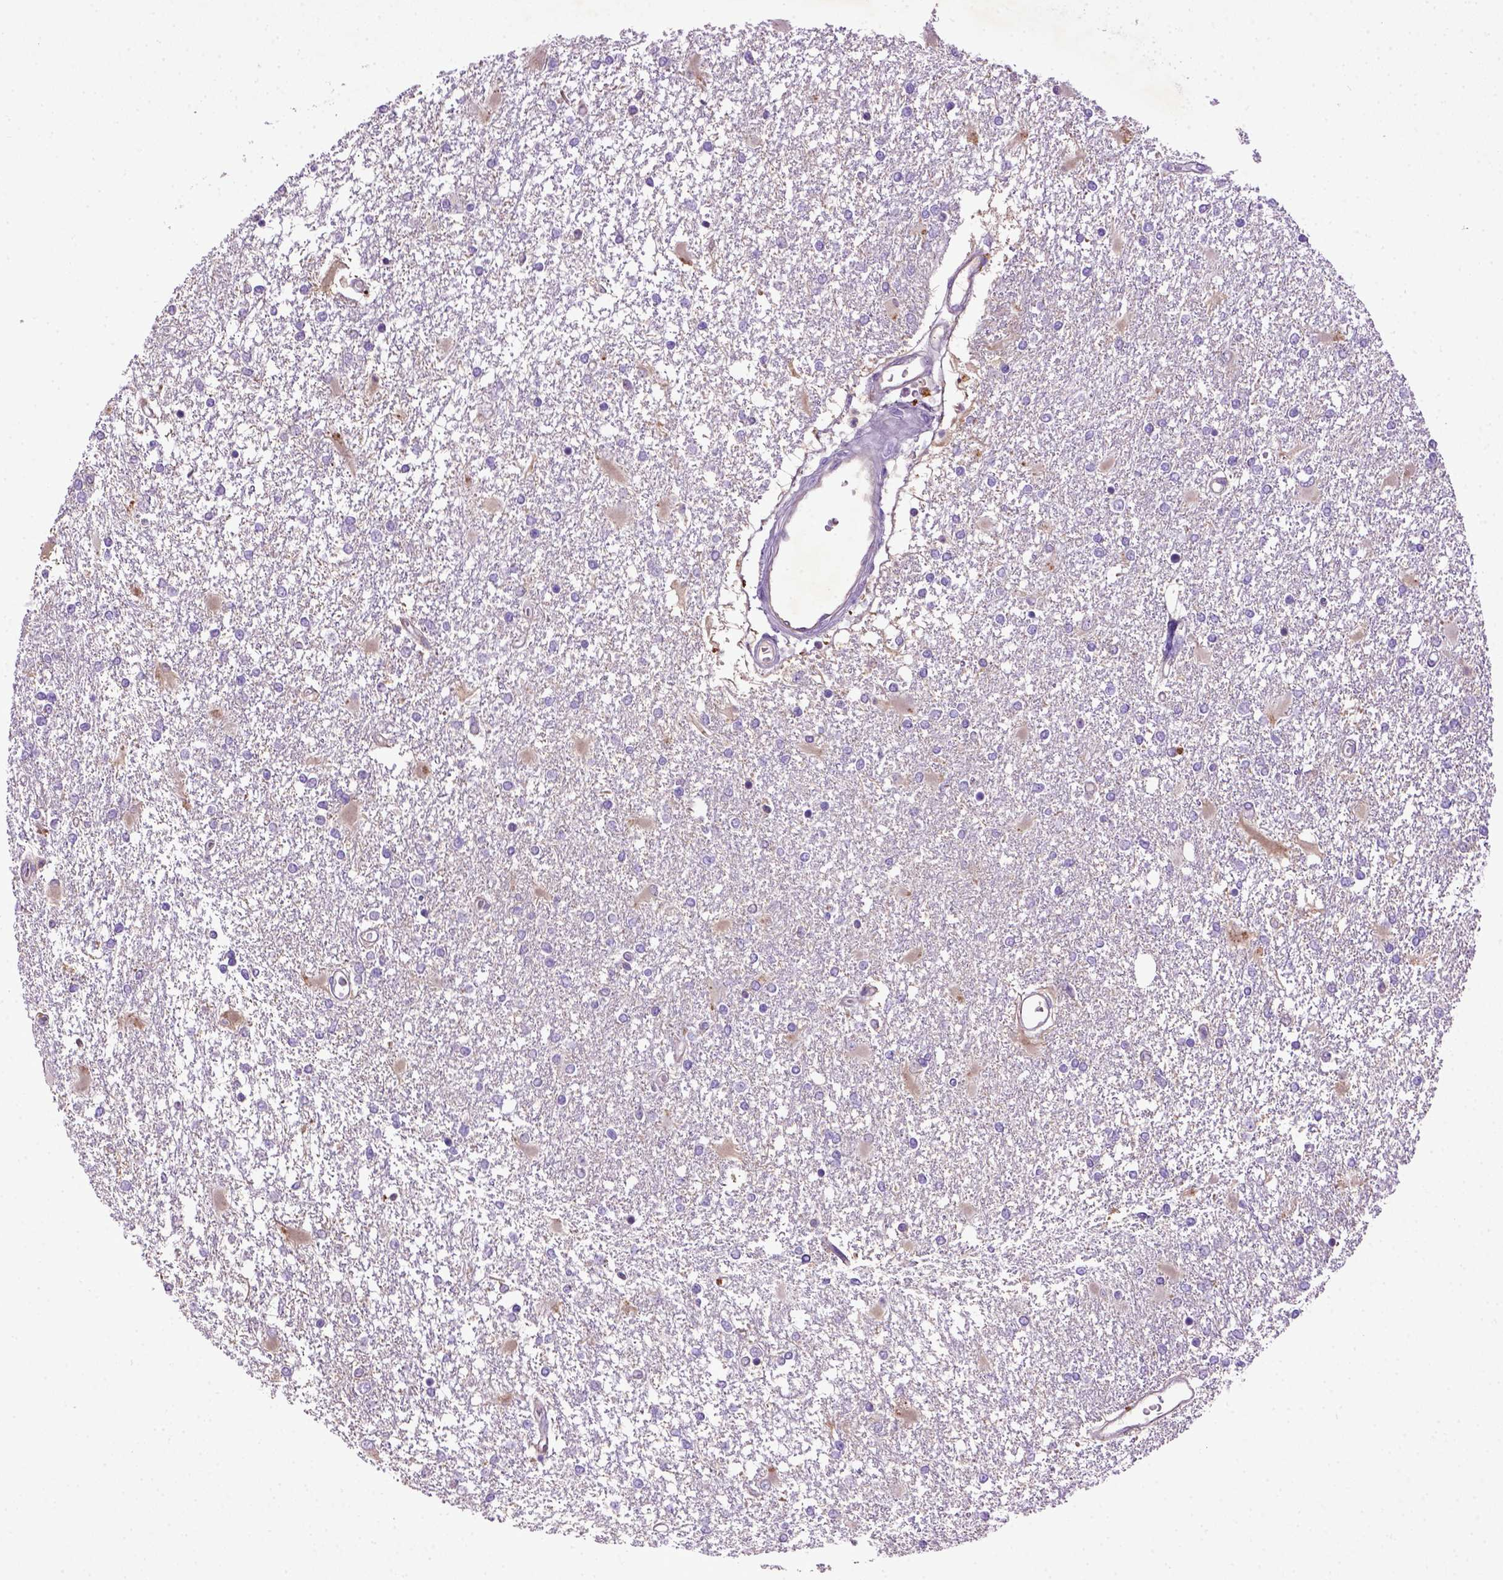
{"staining": {"intensity": "negative", "quantity": "none", "location": "none"}, "tissue": "glioma", "cell_type": "Tumor cells", "image_type": "cancer", "snomed": [{"axis": "morphology", "description": "Glioma, malignant, High grade"}, {"axis": "topography", "description": "Cerebral cortex"}], "caption": "A high-resolution image shows immunohistochemistry (IHC) staining of glioma, which displays no significant positivity in tumor cells.", "gene": "DEPDC1B", "patient": {"sex": "male", "age": 79}}